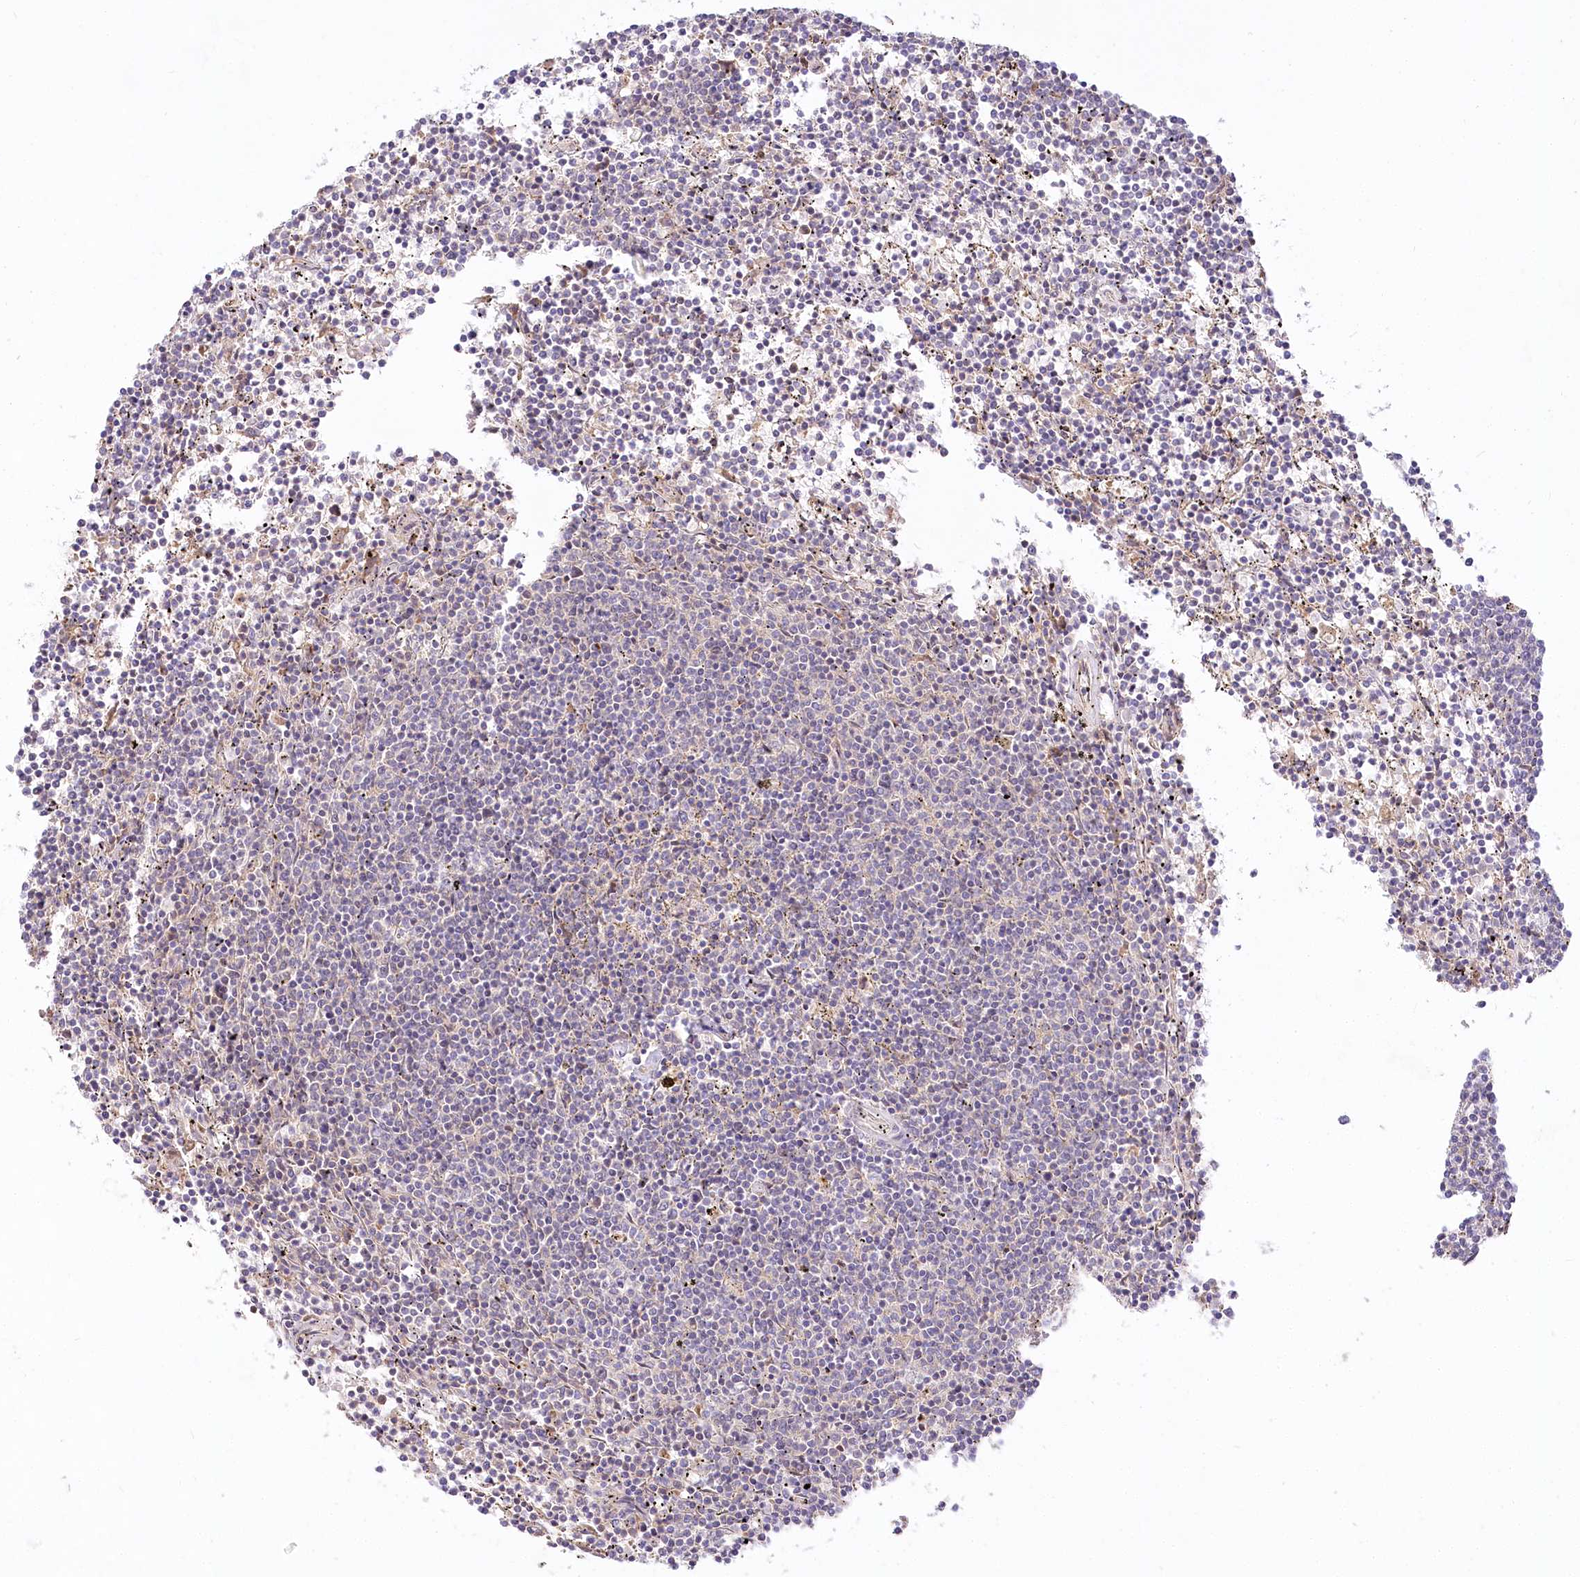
{"staining": {"intensity": "negative", "quantity": "none", "location": "none"}, "tissue": "lymphoma", "cell_type": "Tumor cells", "image_type": "cancer", "snomed": [{"axis": "morphology", "description": "Malignant lymphoma, non-Hodgkin's type, Low grade"}, {"axis": "topography", "description": "Spleen"}], "caption": "DAB (3,3'-diaminobenzidine) immunohistochemical staining of human malignant lymphoma, non-Hodgkin's type (low-grade) reveals no significant expression in tumor cells.", "gene": "PYROXD1", "patient": {"sex": "female", "age": 50}}